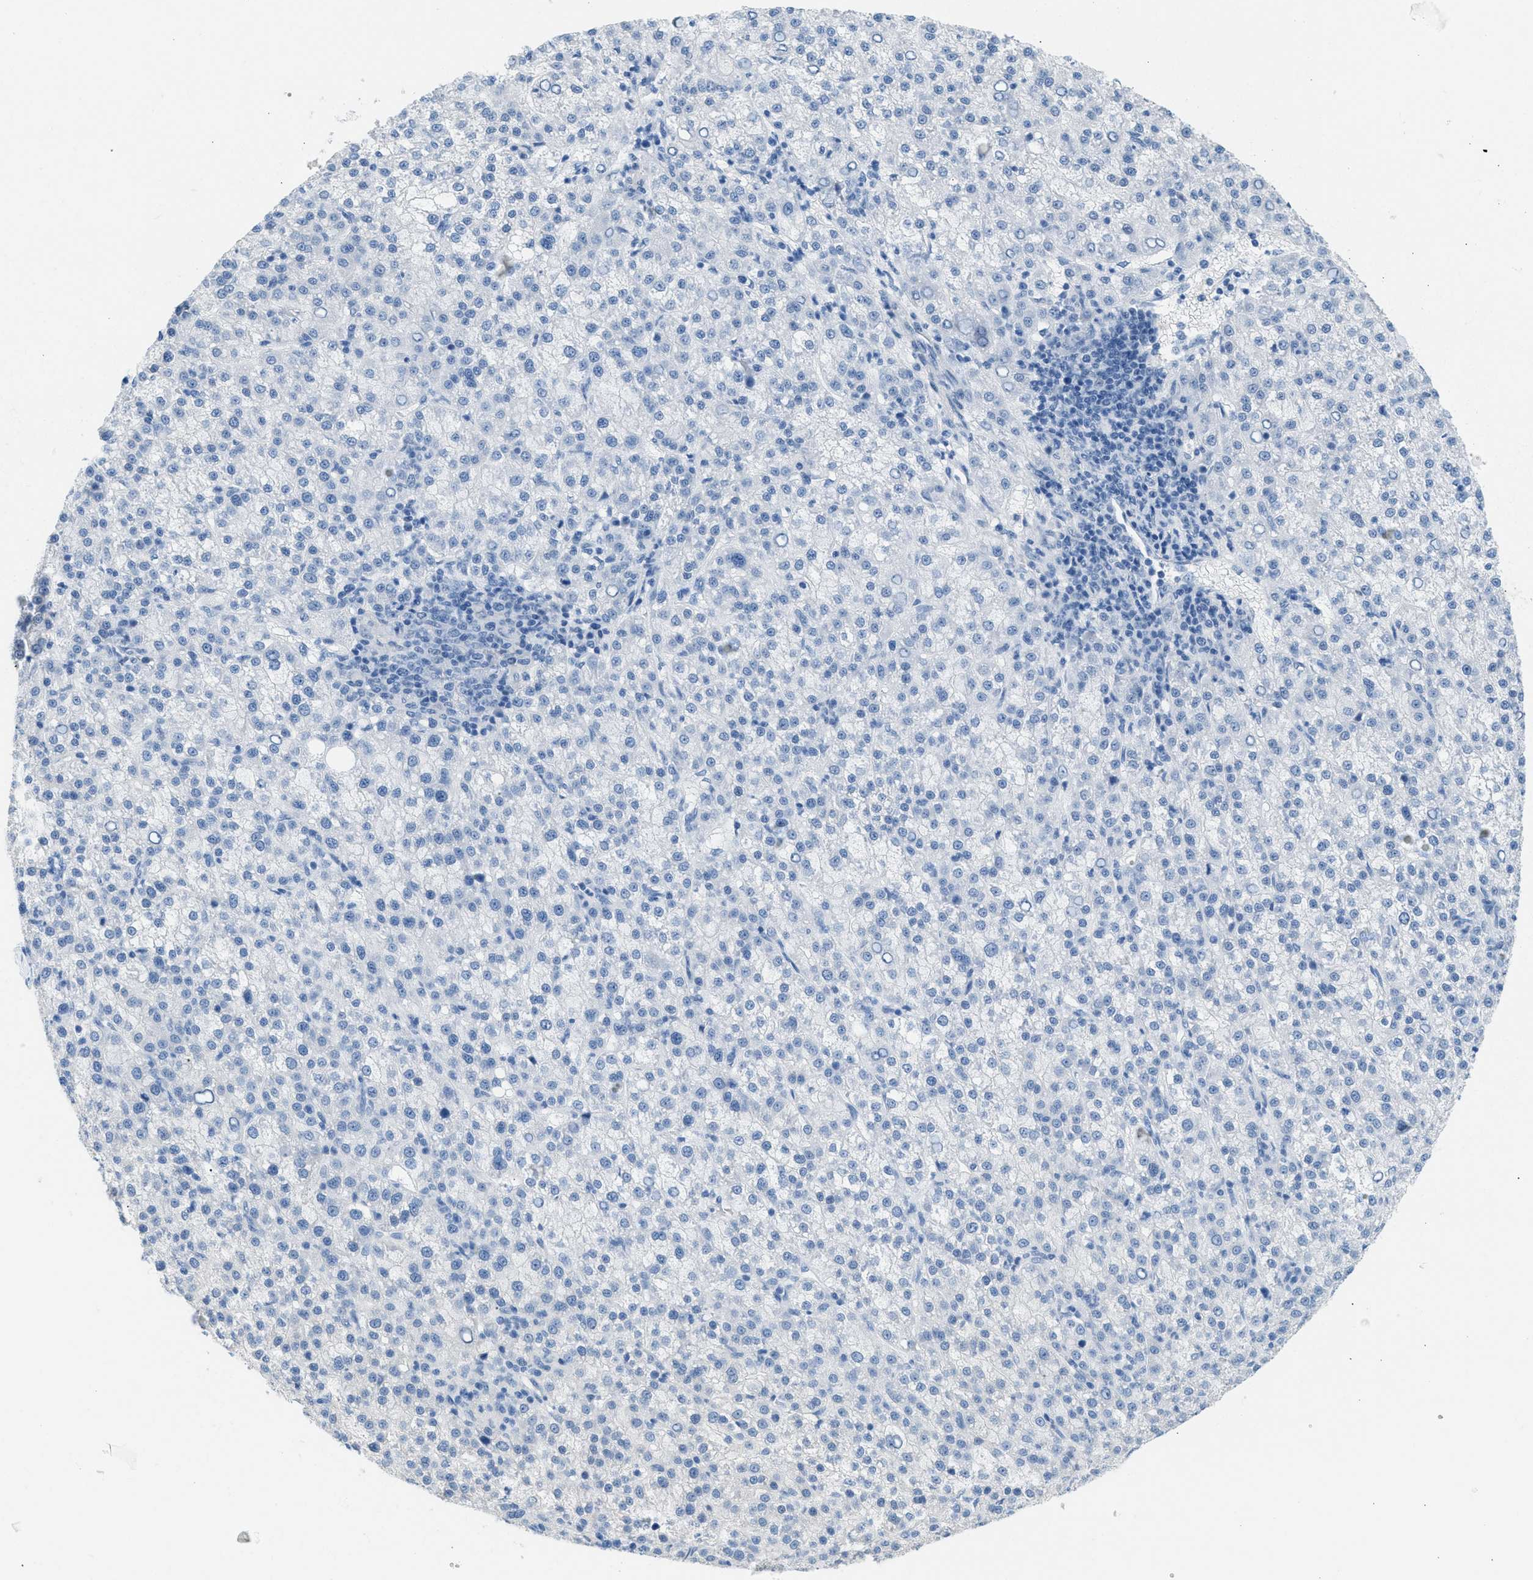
{"staining": {"intensity": "negative", "quantity": "none", "location": "none"}, "tissue": "liver cancer", "cell_type": "Tumor cells", "image_type": "cancer", "snomed": [{"axis": "morphology", "description": "Carcinoma, Hepatocellular, NOS"}, {"axis": "topography", "description": "Liver"}], "caption": "Immunohistochemistry of liver cancer (hepatocellular carcinoma) reveals no staining in tumor cells. (DAB immunohistochemistry, high magnification).", "gene": "SPAM1", "patient": {"sex": "female", "age": 58}}